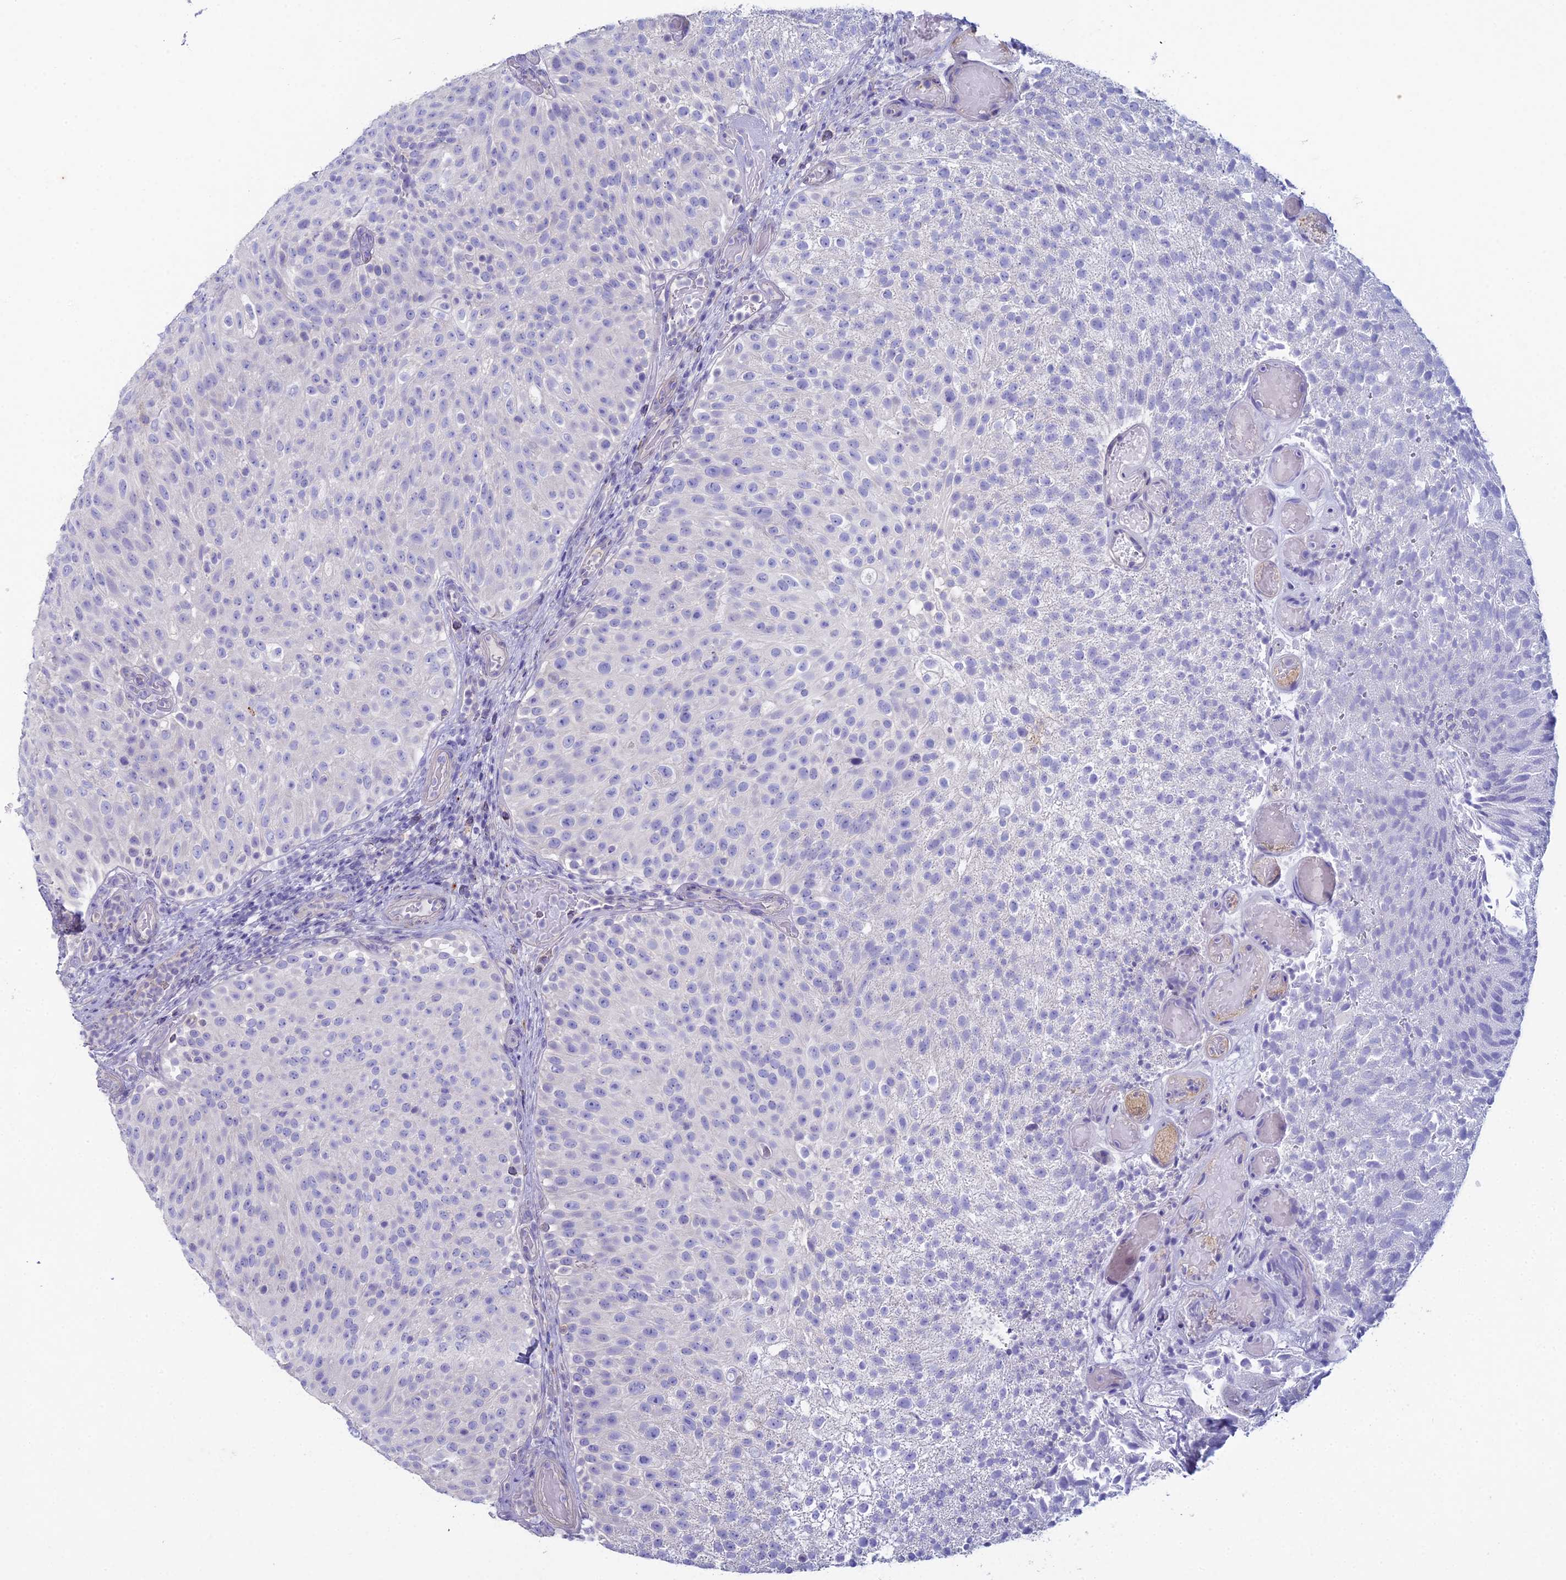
{"staining": {"intensity": "negative", "quantity": "none", "location": "none"}, "tissue": "urothelial cancer", "cell_type": "Tumor cells", "image_type": "cancer", "snomed": [{"axis": "morphology", "description": "Urothelial carcinoma, Low grade"}, {"axis": "topography", "description": "Urinary bladder"}], "caption": "Urothelial cancer was stained to show a protein in brown. There is no significant positivity in tumor cells.", "gene": "NCAM1", "patient": {"sex": "male", "age": 78}}